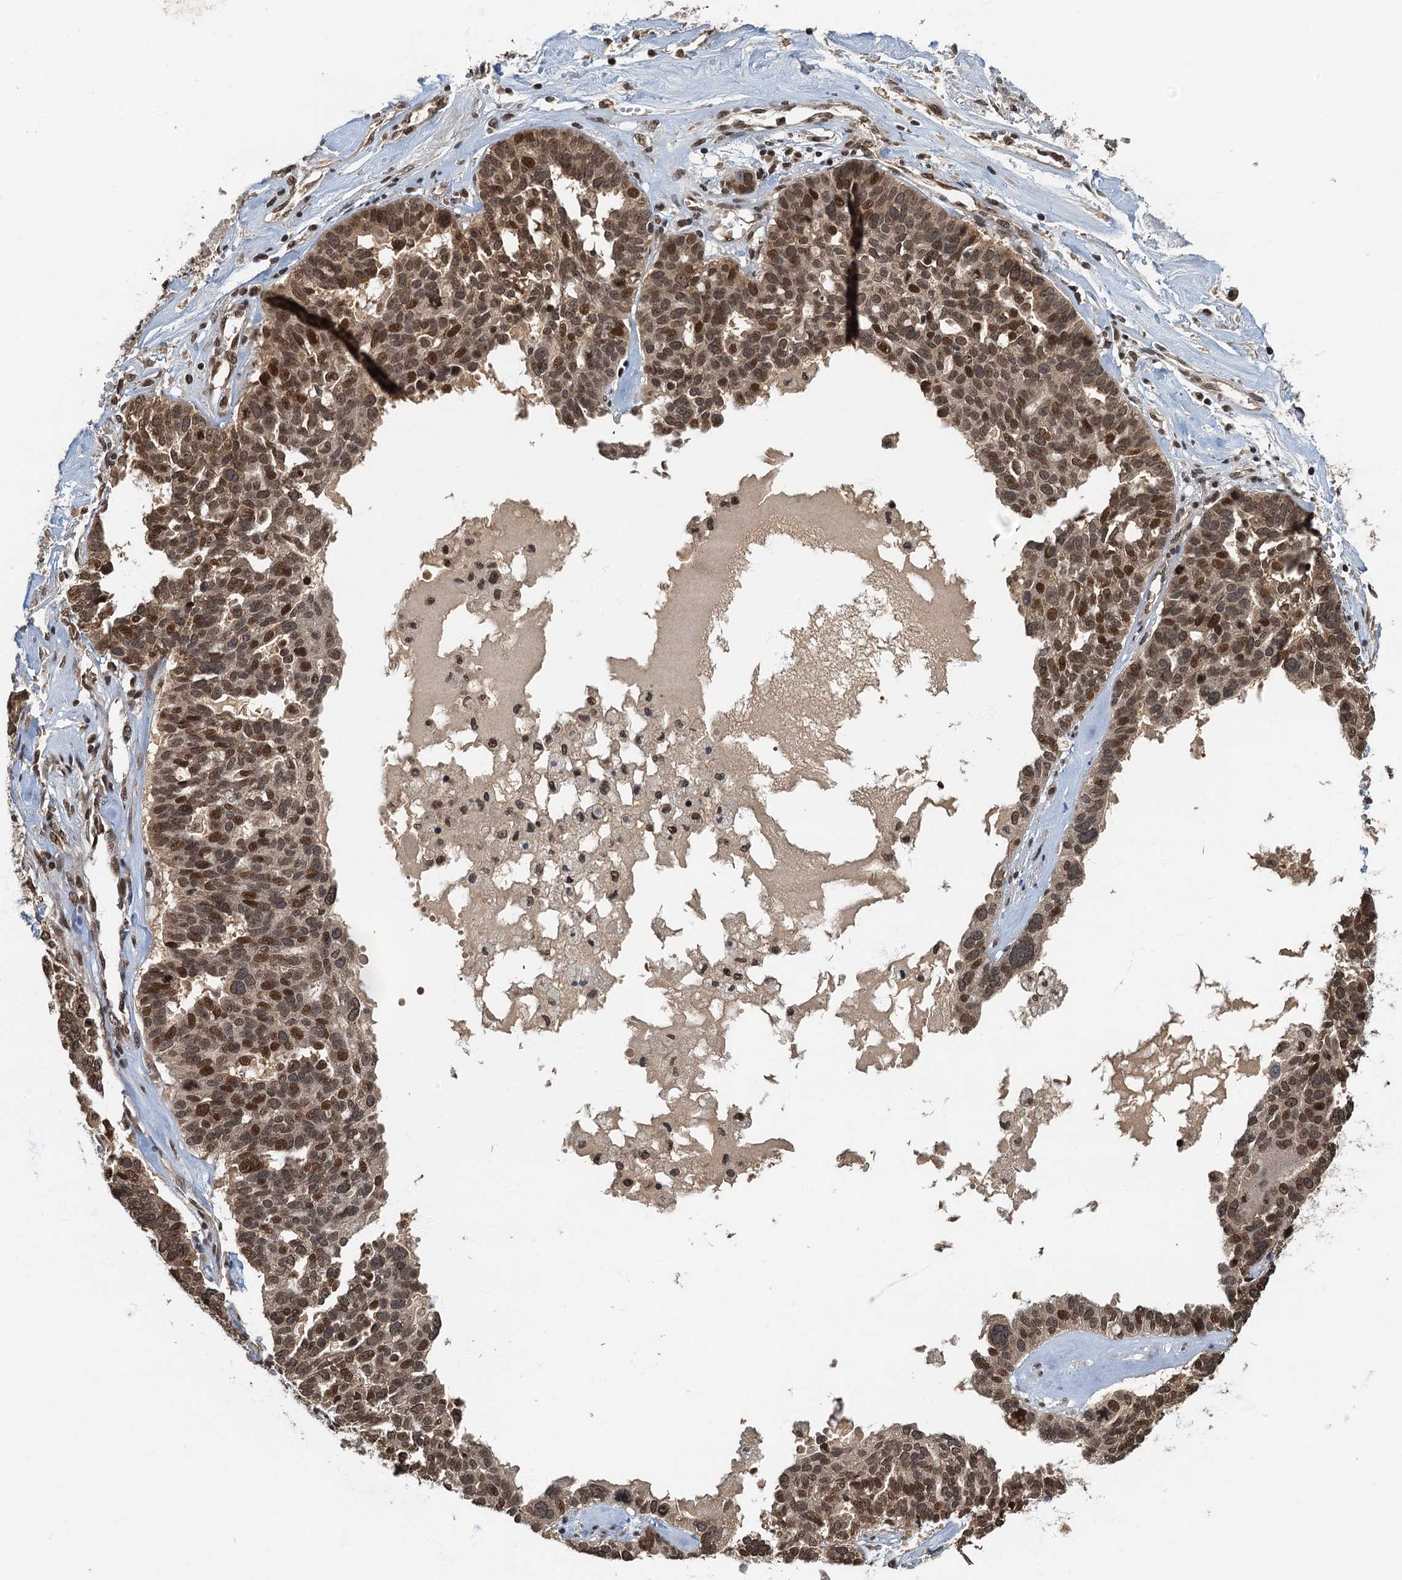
{"staining": {"intensity": "moderate", "quantity": ">75%", "location": "nuclear"}, "tissue": "ovarian cancer", "cell_type": "Tumor cells", "image_type": "cancer", "snomed": [{"axis": "morphology", "description": "Cystadenocarcinoma, serous, NOS"}, {"axis": "topography", "description": "Ovary"}], "caption": "There is medium levels of moderate nuclear expression in tumor cells of ovarian cancer (serous cystadenocarcinoma), as demonstrated by immunohistochemical staining (brown color).", "gene": "CKAP2L", "patient": {"sex": "female", "age": 59}}